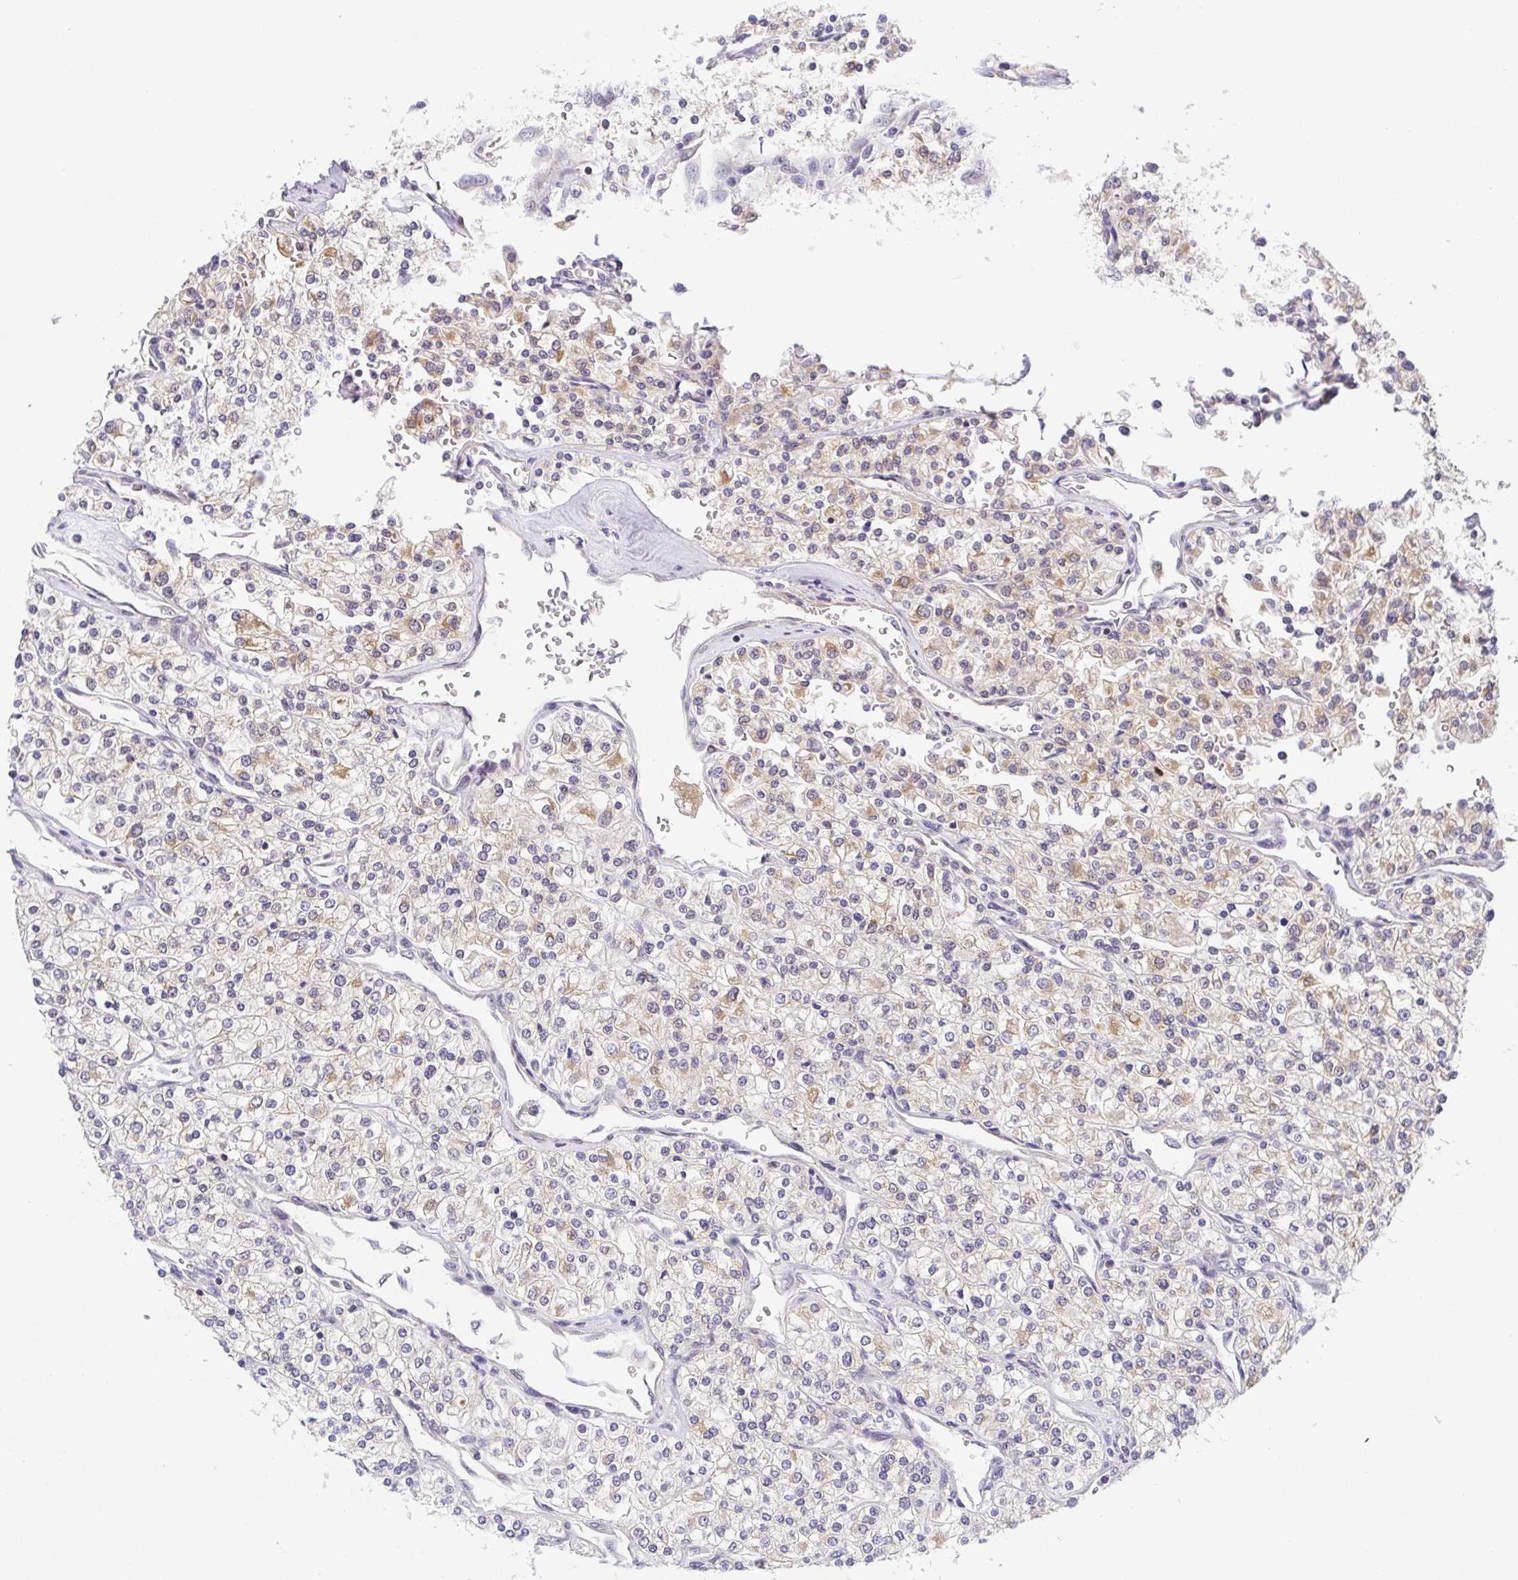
{"staining": {"intensity": "weak", "quantity": "<25%", "location": "cytoplasmic/membranous"}, "tissue": "renal cancer", "cell_type": "Tumor cells", "image_type": "cancer", "snomed": [{"axis": "morphology", "description": "Adenocarcinoma, NOS"}, {"axis": "topography", "description": "Kidney"}], "caption": "Protein analysis of renal adenocarcinoma reveals no significant expression in tumor cells.", "gene": "BCL2L1", "patient": {"sex": "male", "age": 80}}